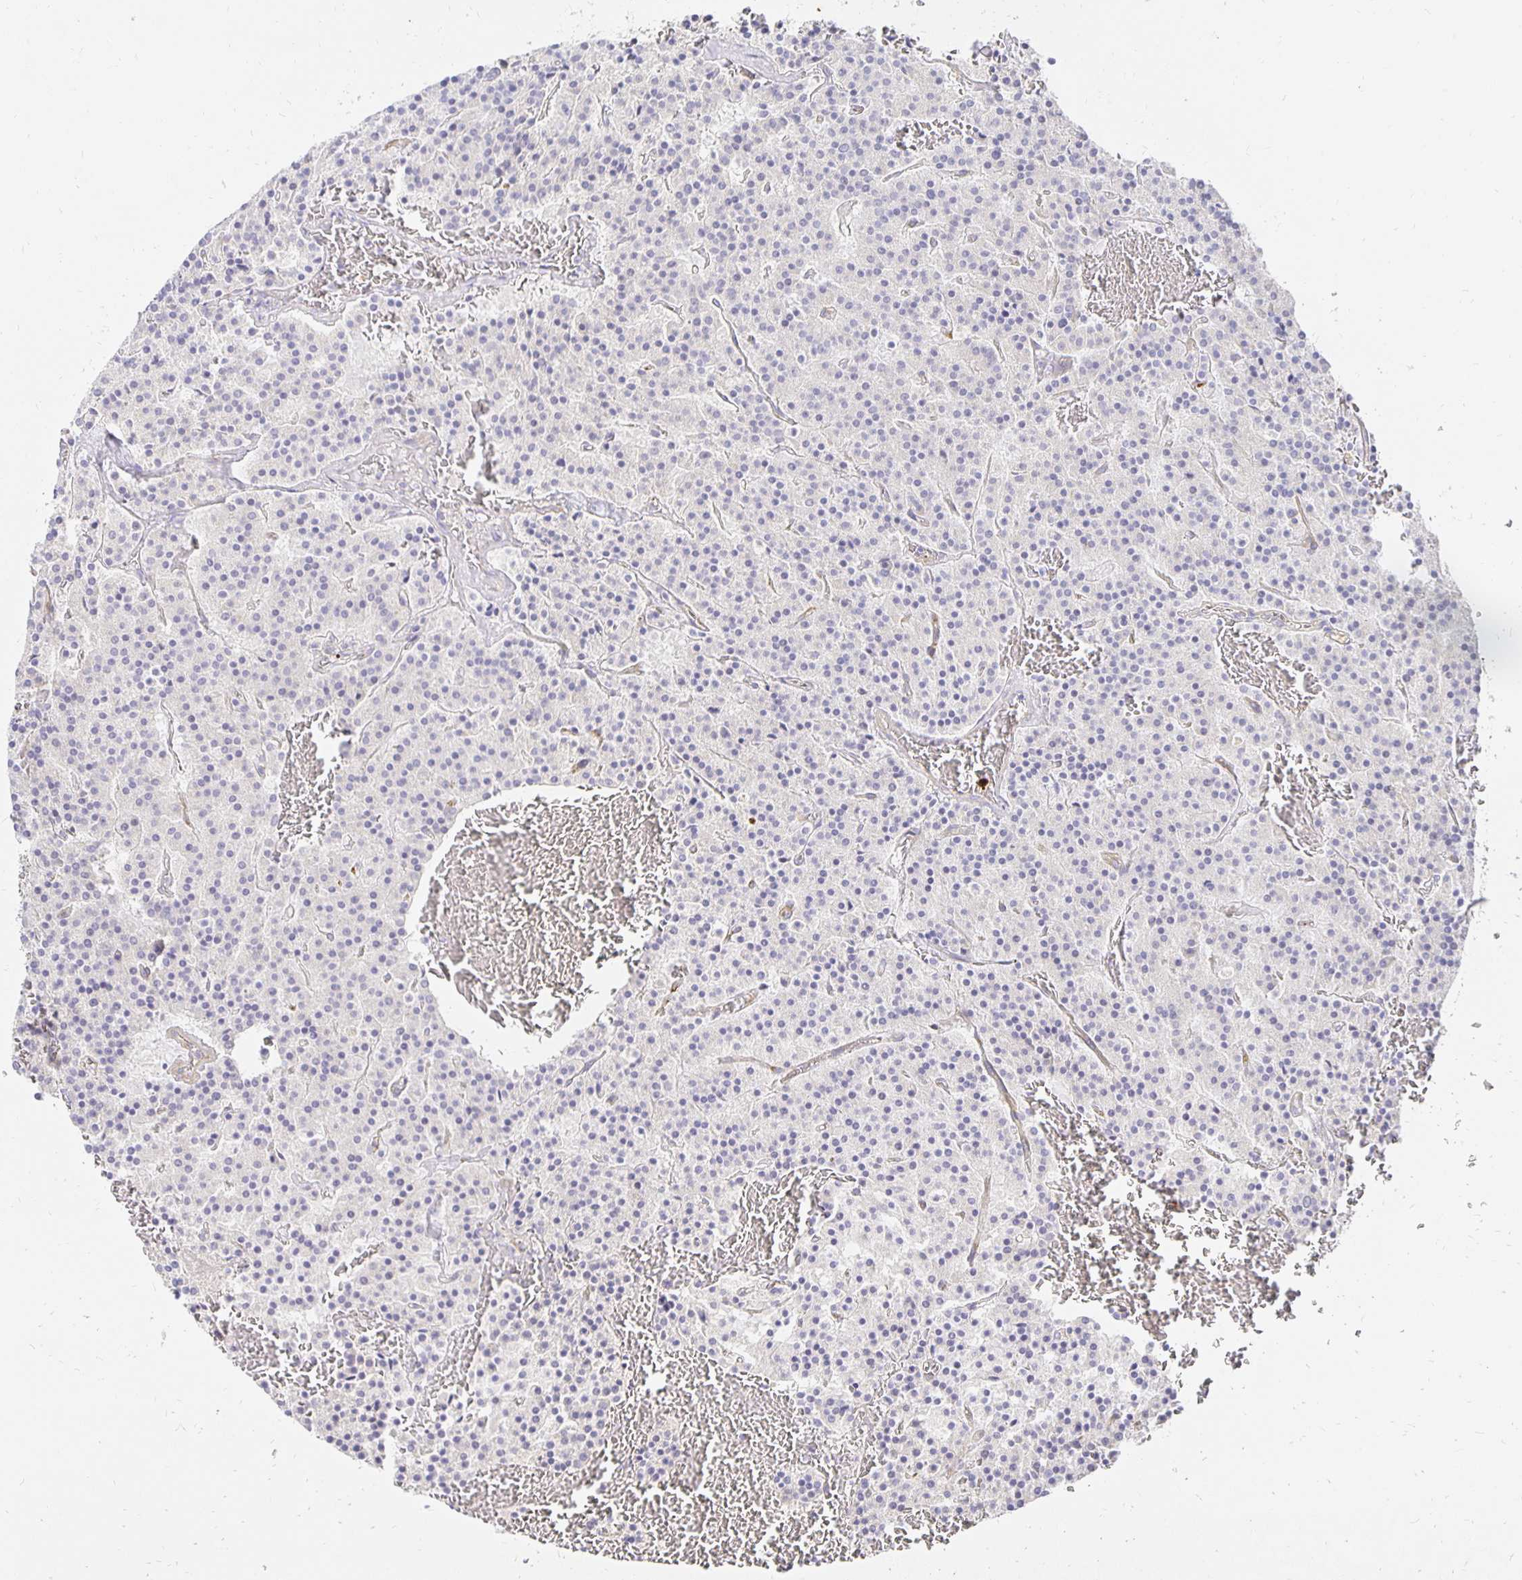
{"staining": {"intensity": "negative", "quantity": "none", "location": "none"}, "tissue": "carcinoid", "cell_type": "Tumor cells", "image_type": "cancer", "snomed": [{"axis": "morphology", "description": "Carcinoid, malignant, NOS"}, {"axis": "topography", "description": "Lung"}], "caption": "IHC image of neoplastic tissue: carcinoid stained with DAB displays no significant protein positivity in tumor cells.", "gene": "PLOD1", "patient": {"sex": "male", "age": 70}}